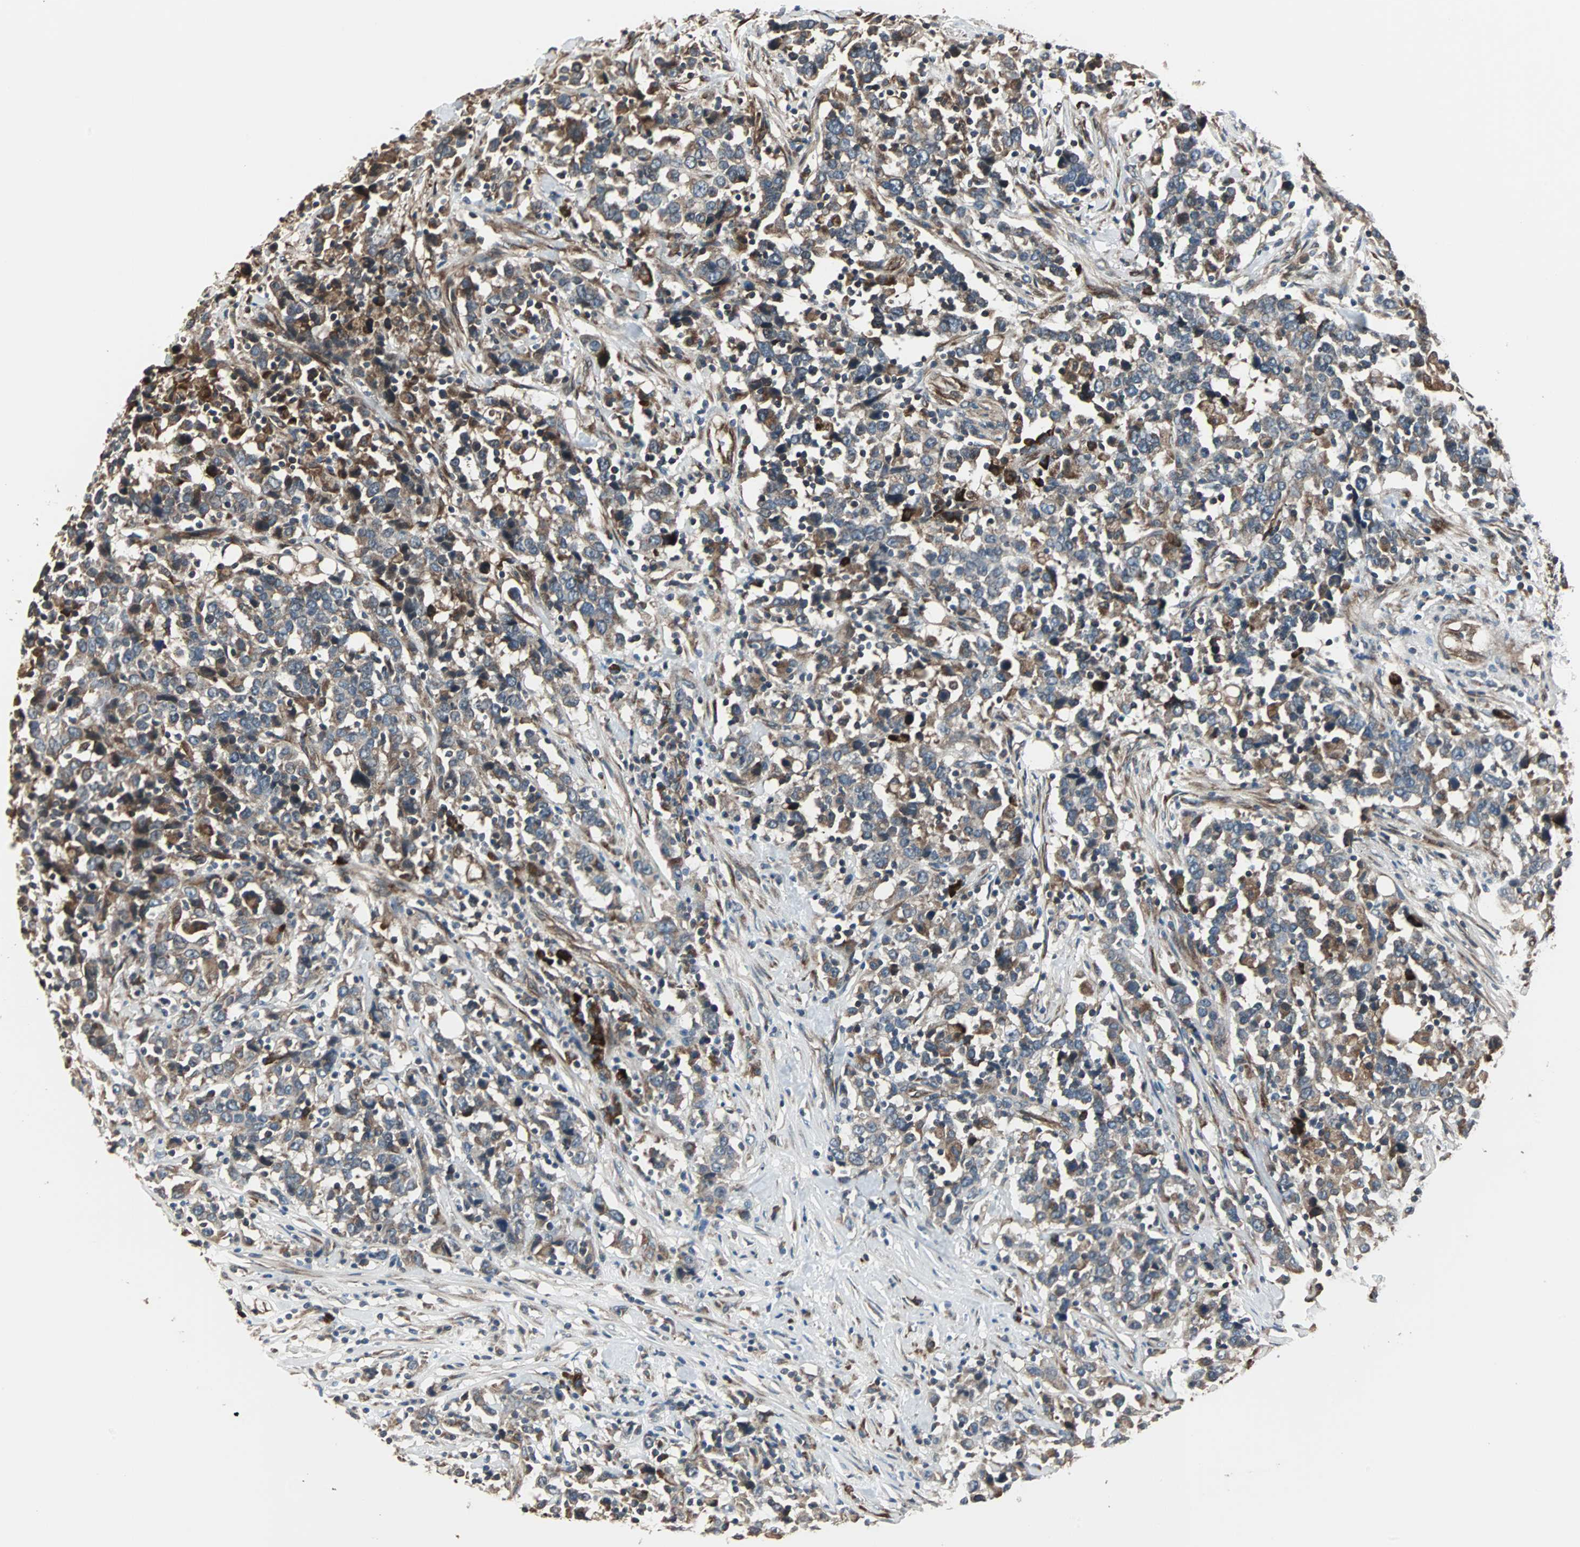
{"staining": {"intensity": "moderate", "quantity": ">75%", "location": "cytoplasmic/membranous"}, "tissue": "urothelial cancer", "cell_type": "Tumor cells", "image_type": "cancer", "snomed": [{"axis": "morphology", "description": "Urothelial carcinoma, High grade"}, {"axis": "topography", "description": "Urinary bladder"}], "caption": "Immunohistochemistry (IHC) image of neoplastic tissue: urothelial cancer stained using IHC shows medium levels of moderate protein expression localized specifically in the cytoplasmic/membranous of tumor cells, appearing as a cytoplasmic/membranous brown color.", "gene": "CHP1", "patient": {"sex": "male", "age": 61}}